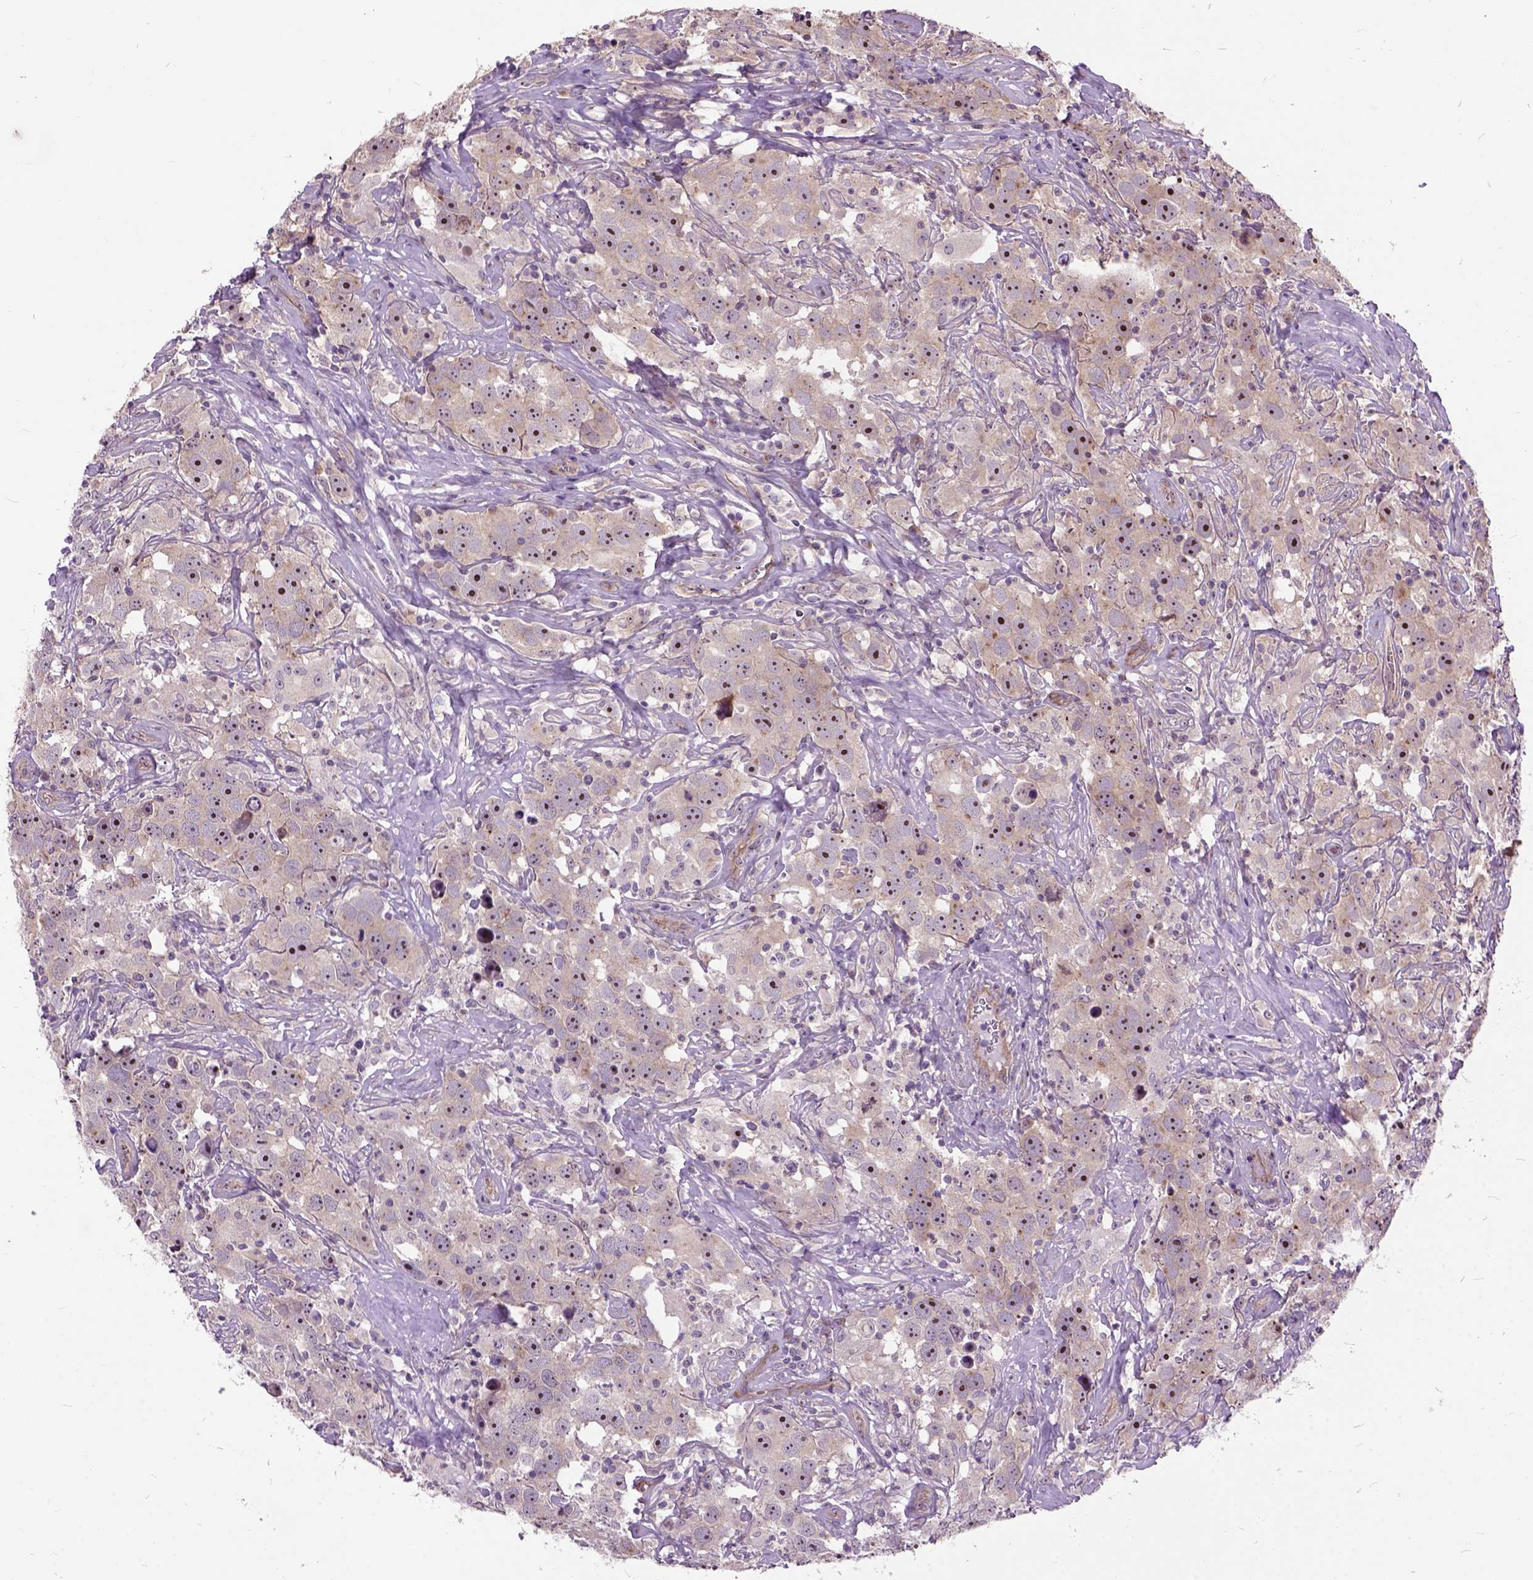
{"staining": {"intensity": "moderate", "quantity": ">75%", "location": "nuclear"}, "tissue": "testis cancer", "cell_type": "Tumor cells", "image_type": "cancer", "snomed": [{"axis": "morphology", "description": "Seminoma, NOS"}, {"axis": "topography", "description": "Testis"}], "caption": "Protein analysis of testis cancer (seminoma) tissue demonstrates moderate nuclear positivity in about >75% of tumor cells. The staining was performed using DAB to visualize the protein expression in brown, while the nuclei were stained in blue with hematoxylin (Magnification: 20x).", "gene": "MAPT", "patient": {"sex": "male", "age": 49}}